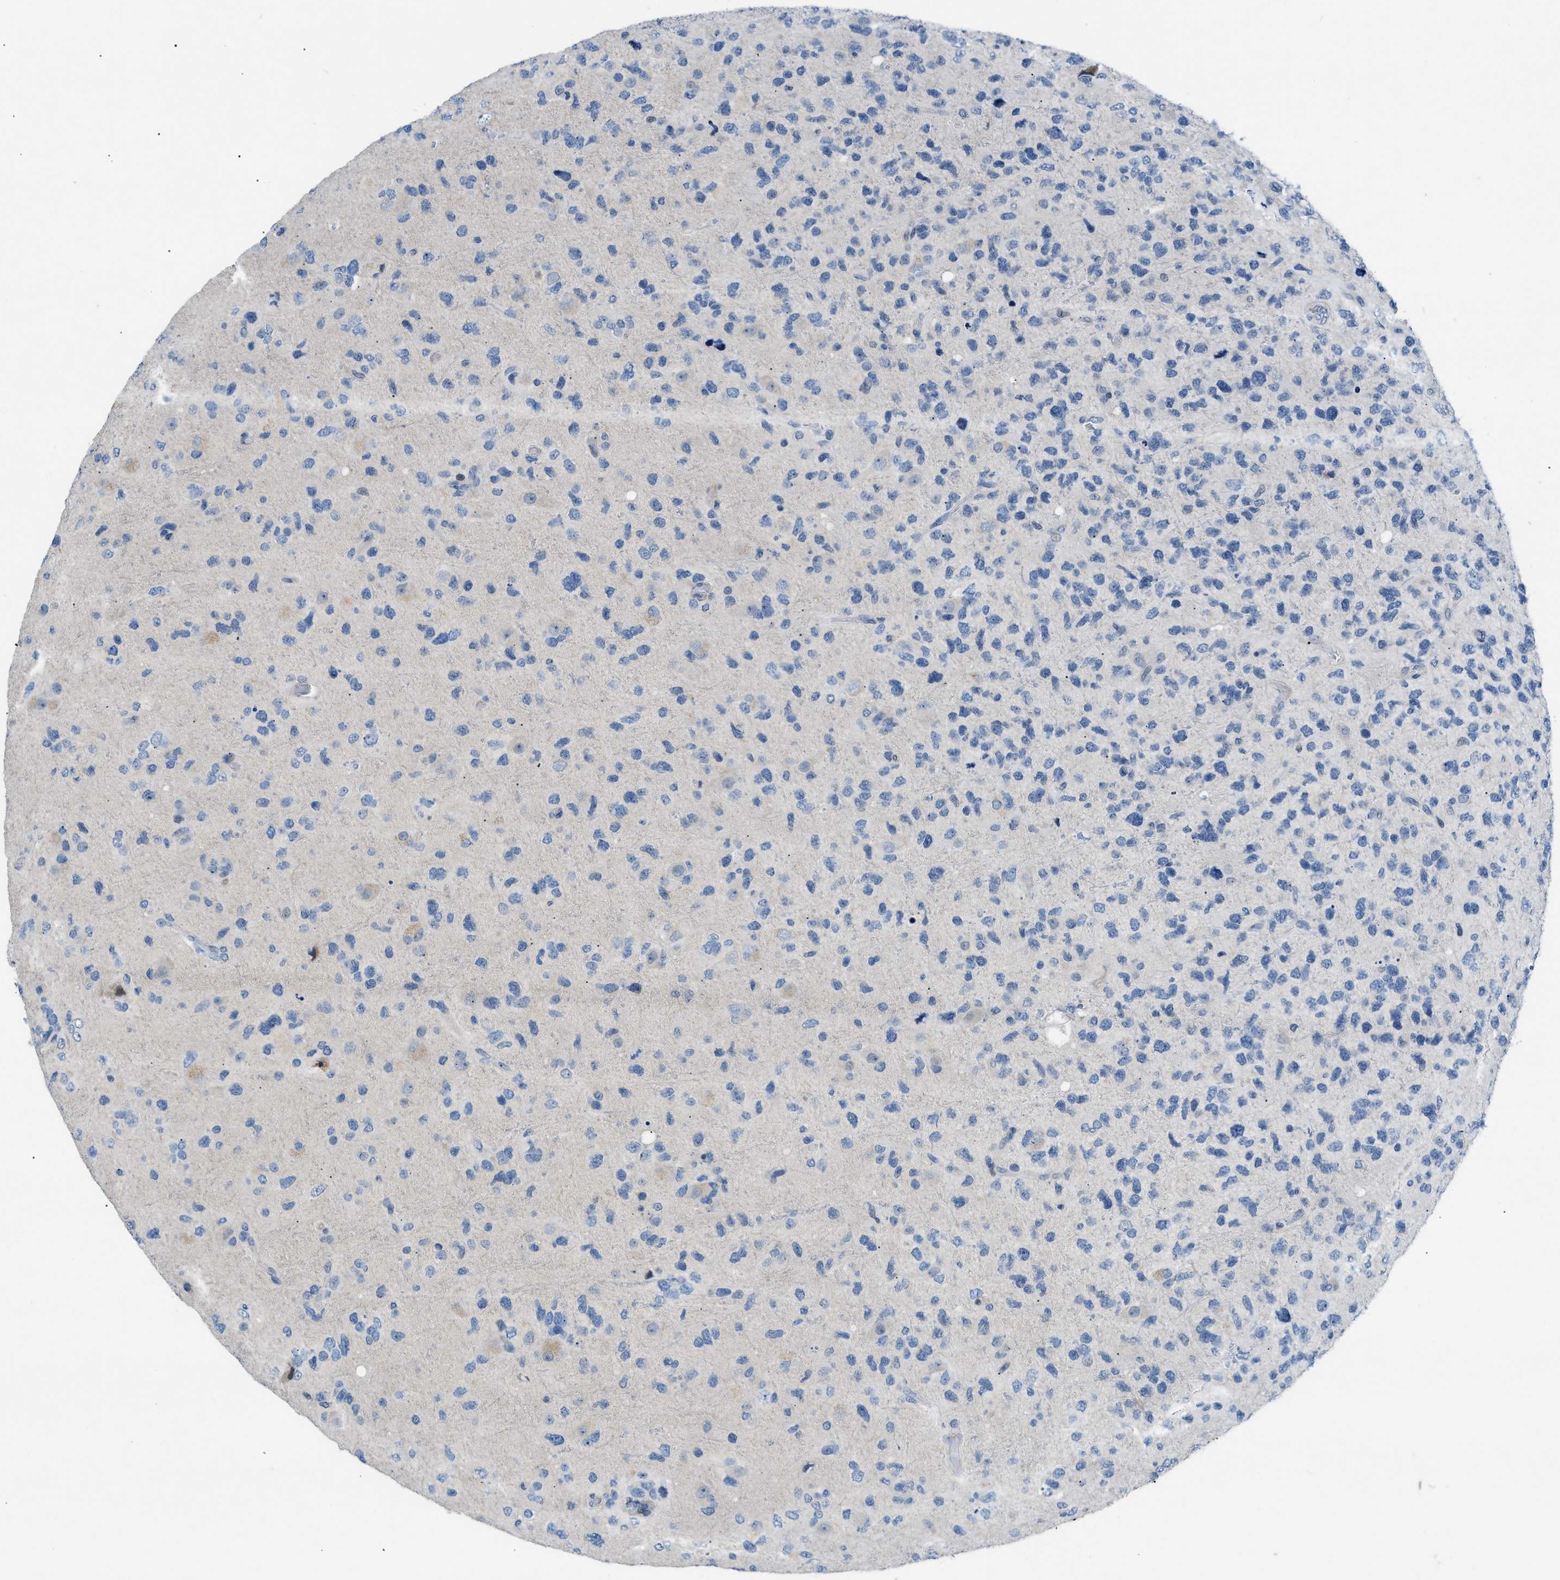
{"staining": {"intensity": "negative", "quantity": "none", "location": "none"}, "tissue": "glioma", "cell_type": "Tumor cells", "image_type": "cancer", "snomed": [{"axis": "morphology", "description": "Glioma, malignant, High grade"}, {"axis": "topography", "description": "Brain"}], "caption": "Human glioma stained for a protein using immunohistochemistry (IHC) exhibits no staining in tumor cells.", "gene": "FDCSP", "patient": {"sex": "female", "age": 58}}